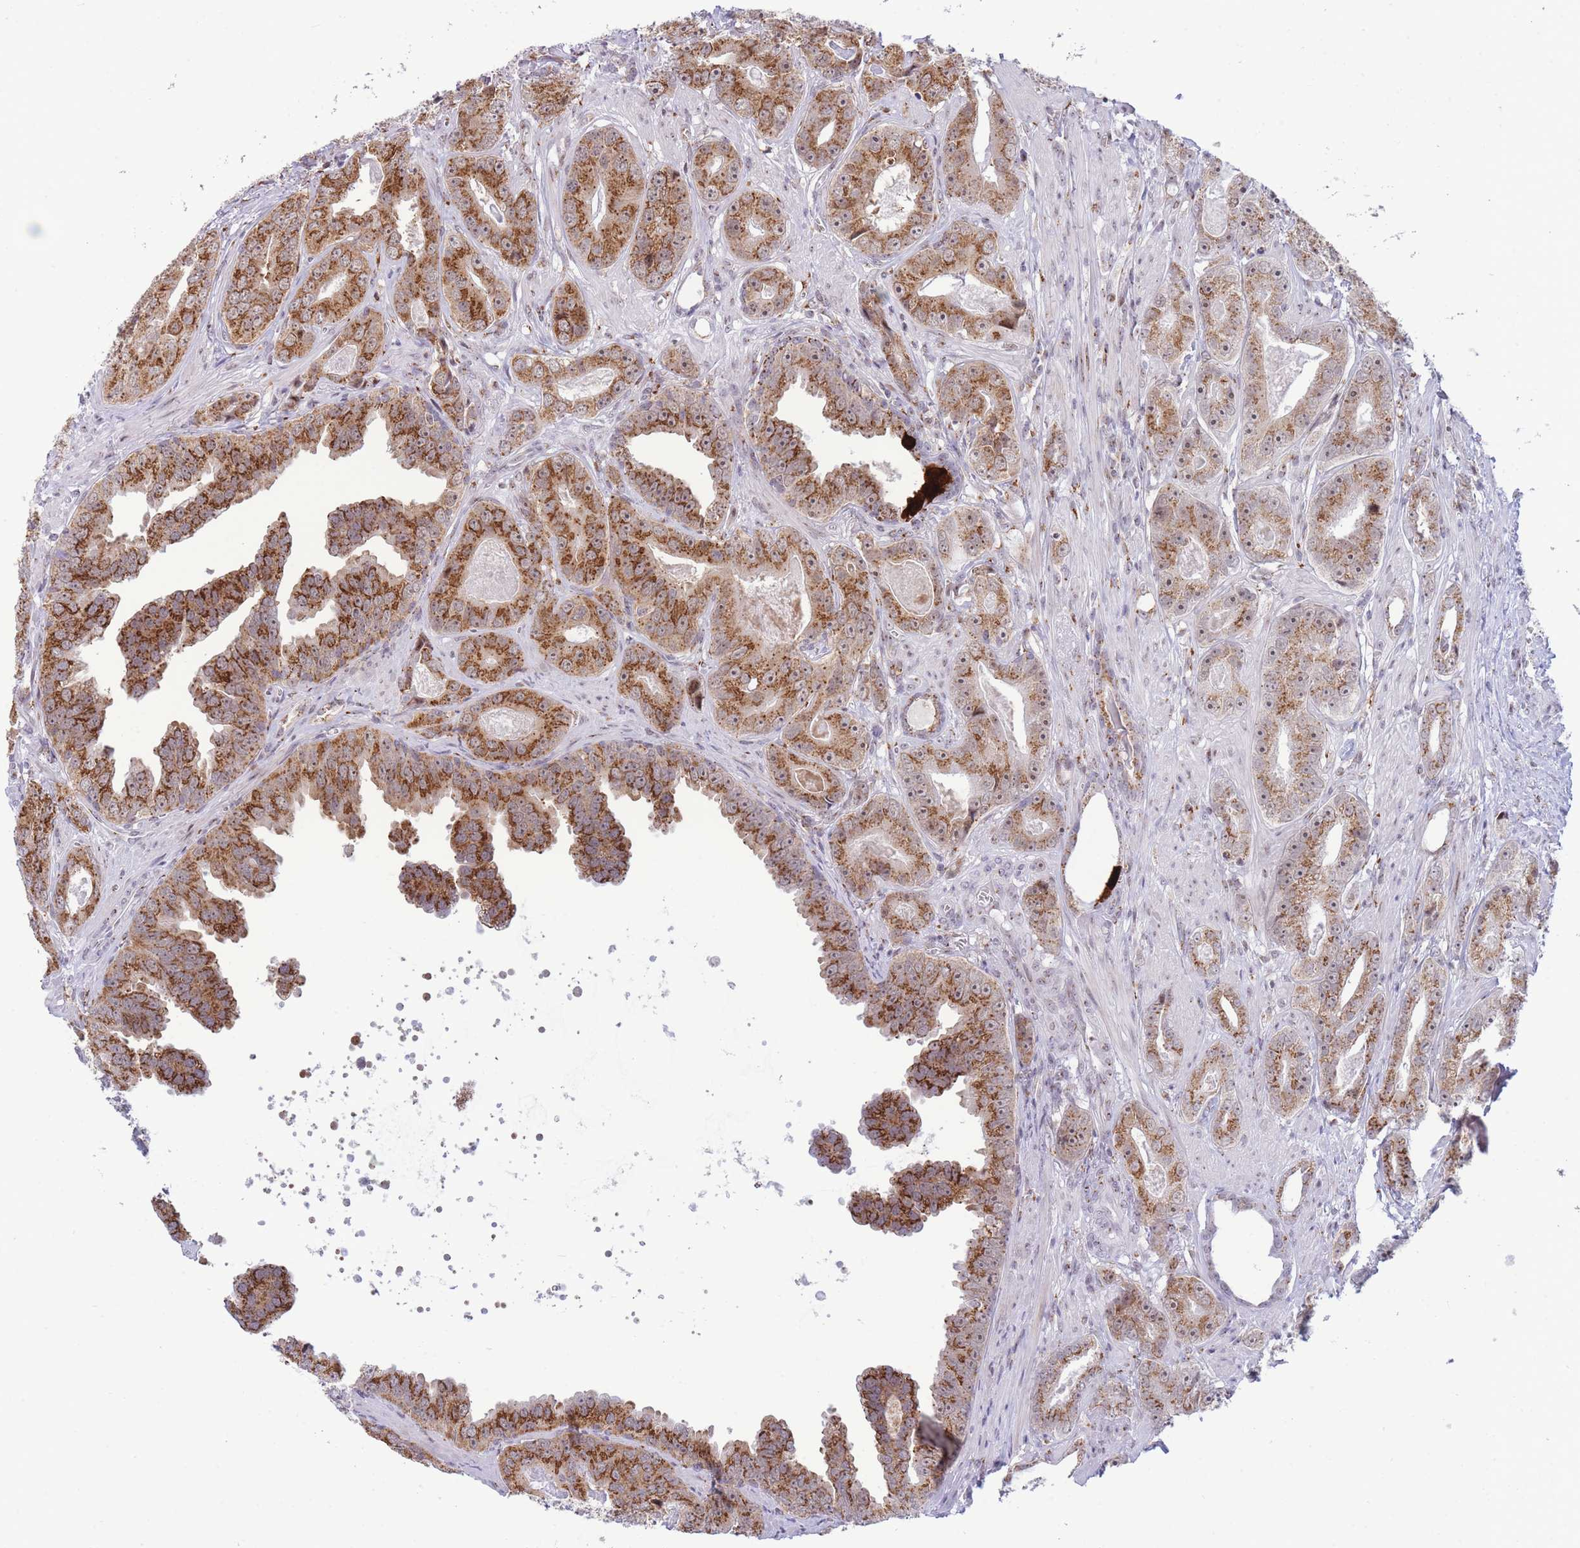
{"staining": {"intensity": "strong", "quantity": ">75%", "location": "cytoplasmic/membranous"}, "tissue": "prostate cancer", "cell_type": "Tumor cells", "image_type": "cancer", "snomed": [{"axis": "morphology", "description": "Adenocarcinoma, High grade"}, {"axis": "topography", "description": "Prostate"}], "caption": "Protein expression analysis of prostate cancer reveals strong cytoplasmic/membranous expression in approximately >75% of tumor cells.", "gene": "INO80C", "patient": {"sex": "male", "age": 71}}